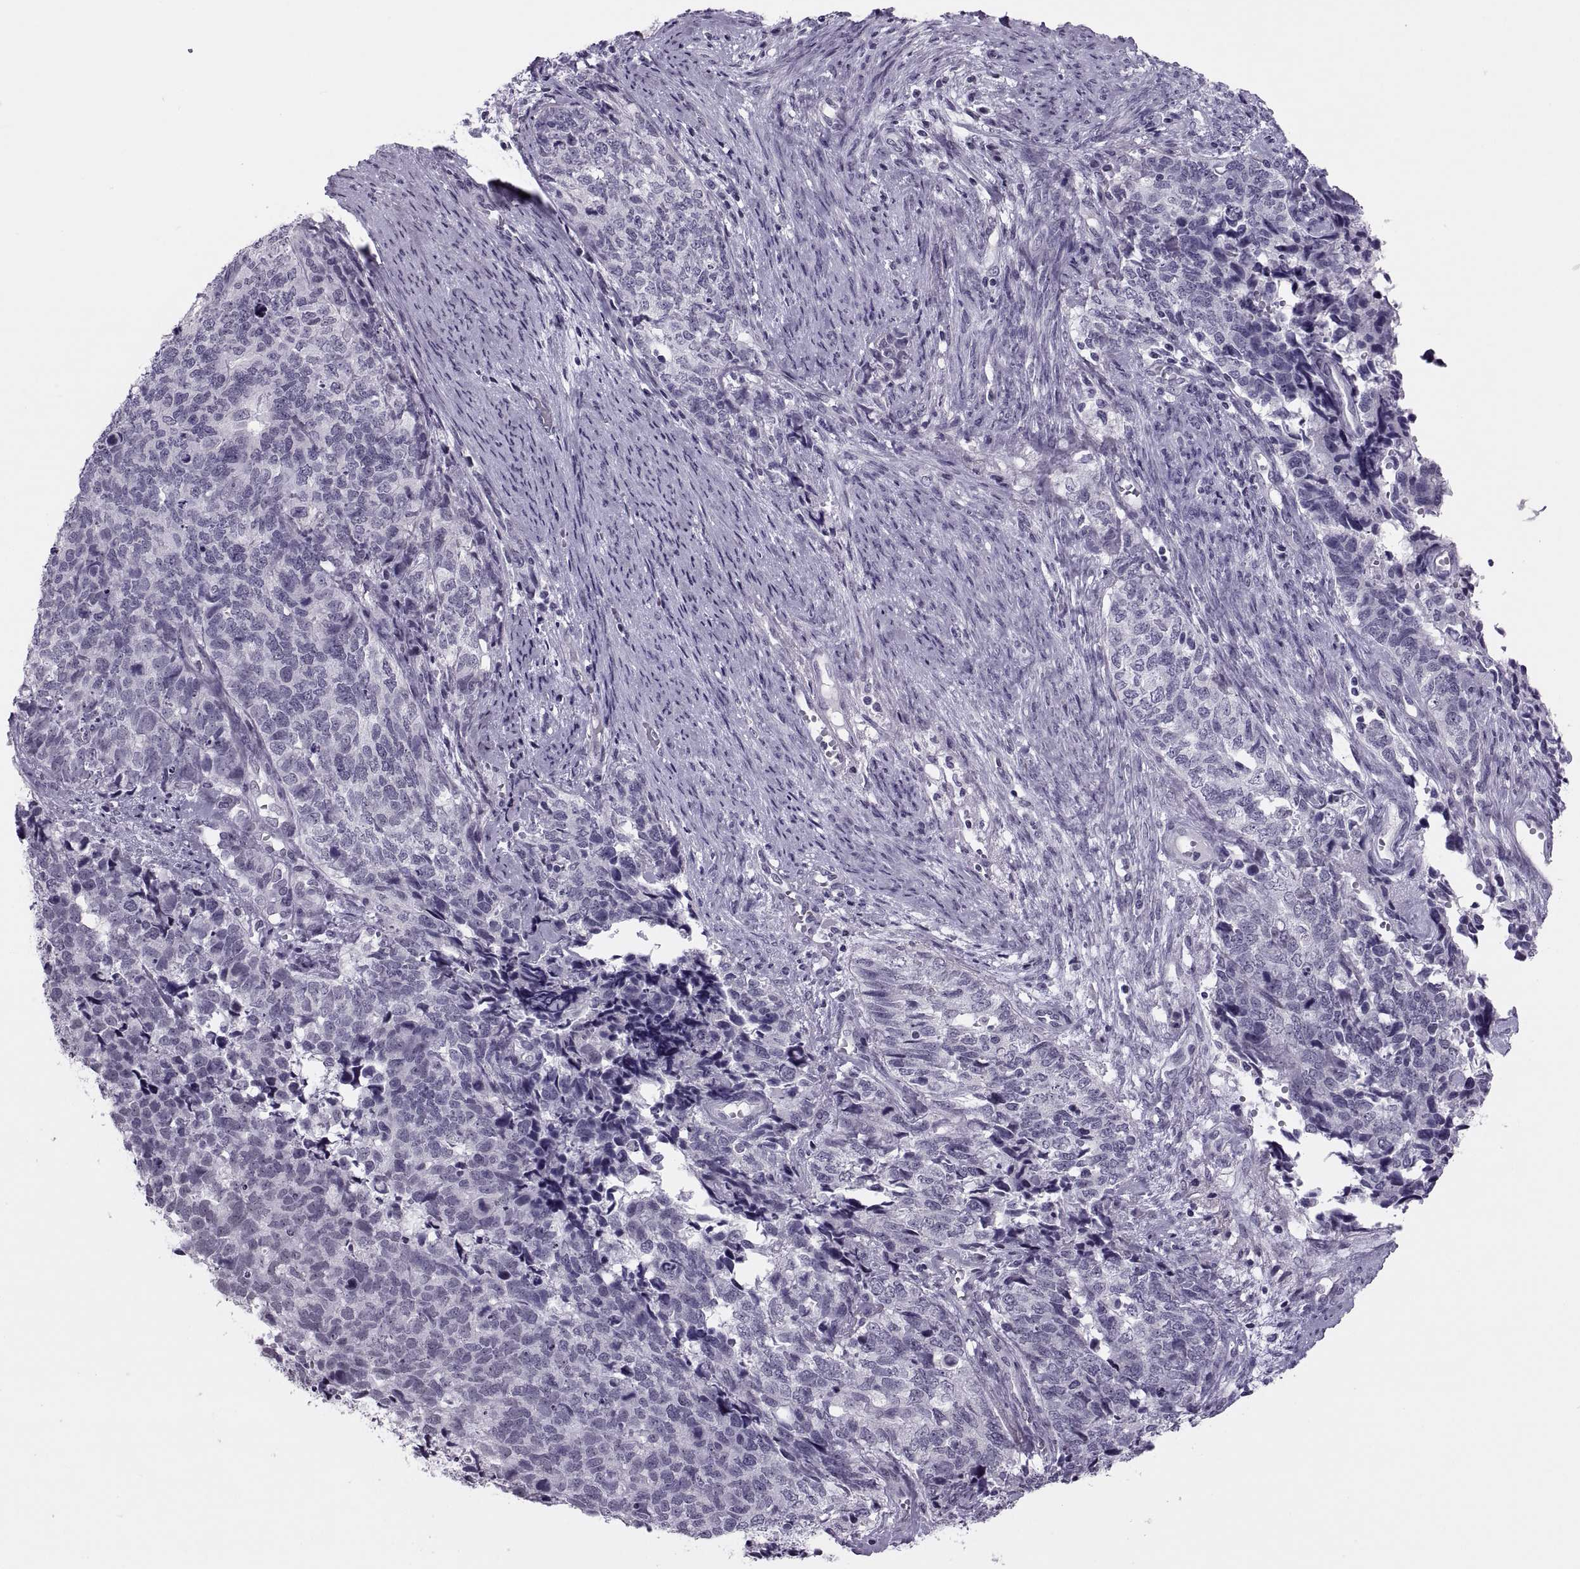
{"staining": {"intensity": "negative", "quantity": "none", "location": "none"}, "tissue": "cervical cancer", "cell_type": "Tumor cells", "image_type": "cancer", "snomed": [{"axis": "morphology", "description": "Squamous cell carcinoma, NOS"}, {"axis": "topography", "description": "Cervix"}], "caption": "An image of human cervical cancer (squamous cell carcinoma) is negative for staining in tumor cells.", "gene": "SYNGR4", "patient": {"sex": "female", "age": 63}}